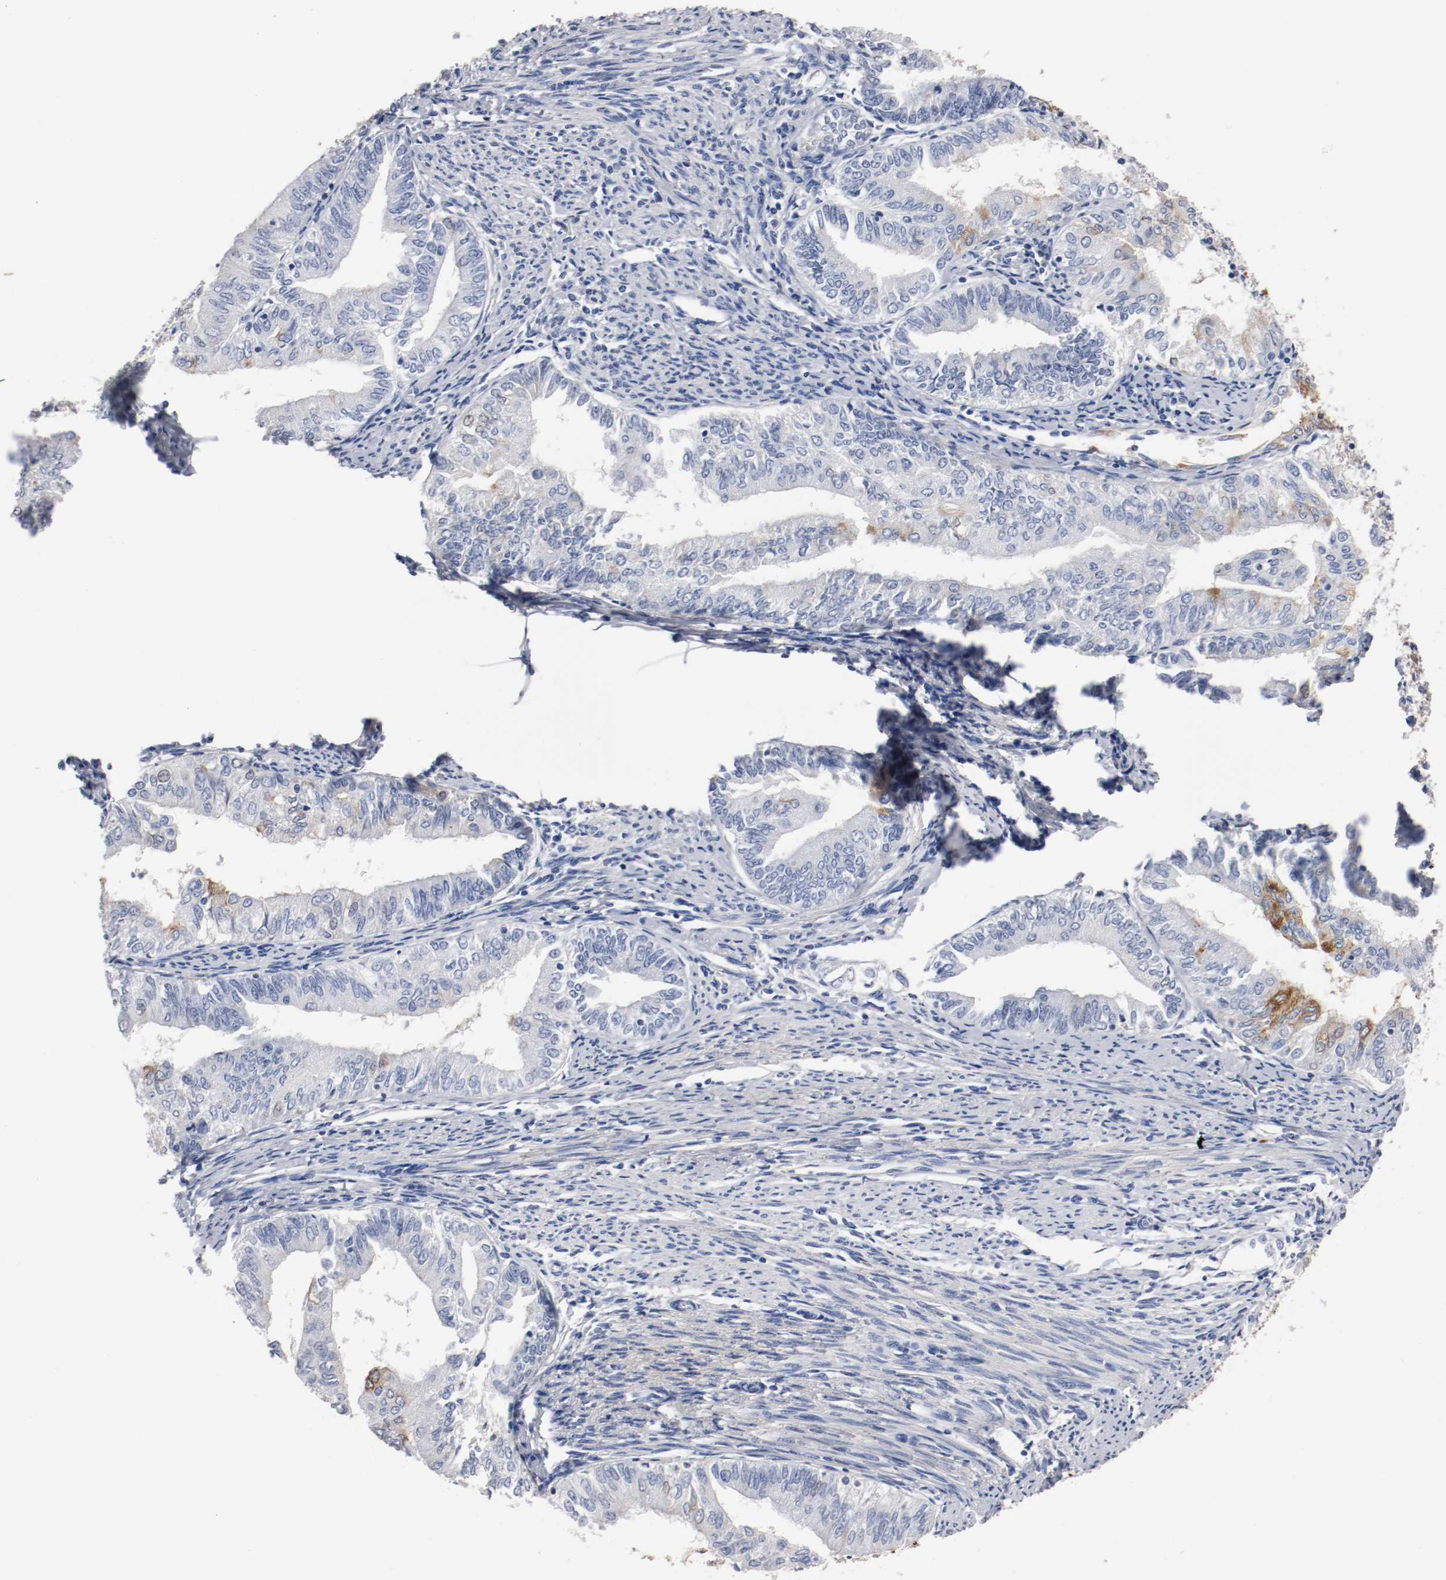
{"staining": {"intensity": "moderate", "quantity": "<25%", "location": "cytoplasmic/membranous"}, "tissue": "endometrial cancer", "cell_type": "Tumor cells", "image_type": "cancer", "snomed": [{"axis": "morphology", "description": "Adenocarcinoma, NOS"}, {"axis": "topography", "description": "Endometrium"}], "caption": "Moderate cytoplasmic/membranous protein staining is seen in about <25% of tumor cells in endometrial cancer (adenocarcinoma). The staining was performed using DAB, with brown indicating positive protein expression. Nuclei are stained blue with hematoxylin.", "gene": "TNC", "patient": {"sex": "female", "age": 66}}